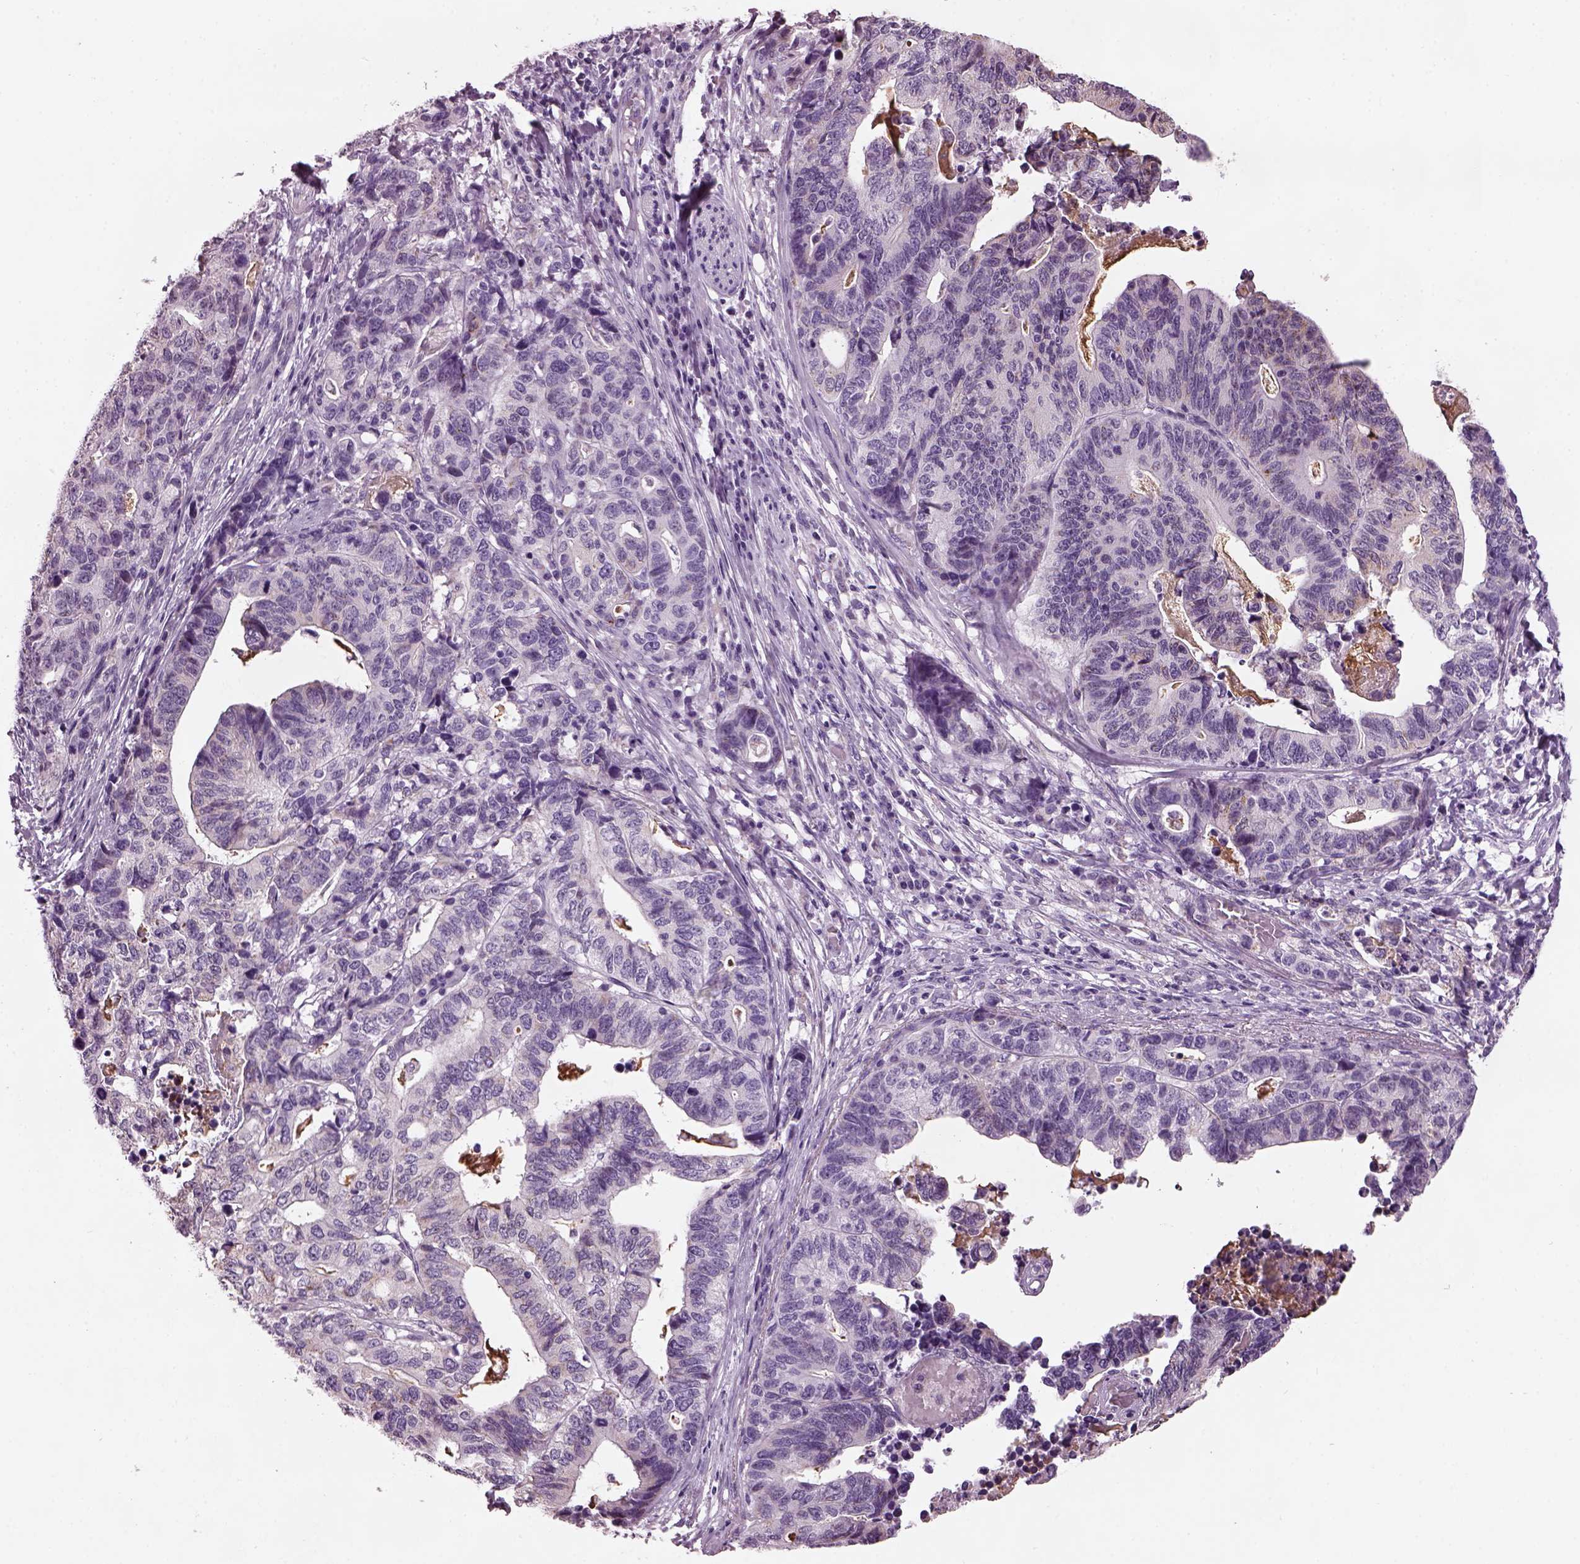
{"staining": {"intensity": "negative", "quantity": "none", "location": "none"}, "tissue": "stomach cancer", "cell_type": "Tumor cells", "image_type": "cancer", "snomed": [{"axis": "morphology", "description": "Adenocarcinoma, NOS"}, {"axis": "topography", "description": "Stomach, upper"}], "caption": "Adenocarcinoma (stomach) was stained to show a protein in brown. There is no significant staining in tumor cells. (Brightfield microscopy of DAB (3,3'-diaminobenzidine) immunohistochemistry at high magnification).", "gene": "PRR9", "patient": {"sex": "female", "age": 67}}